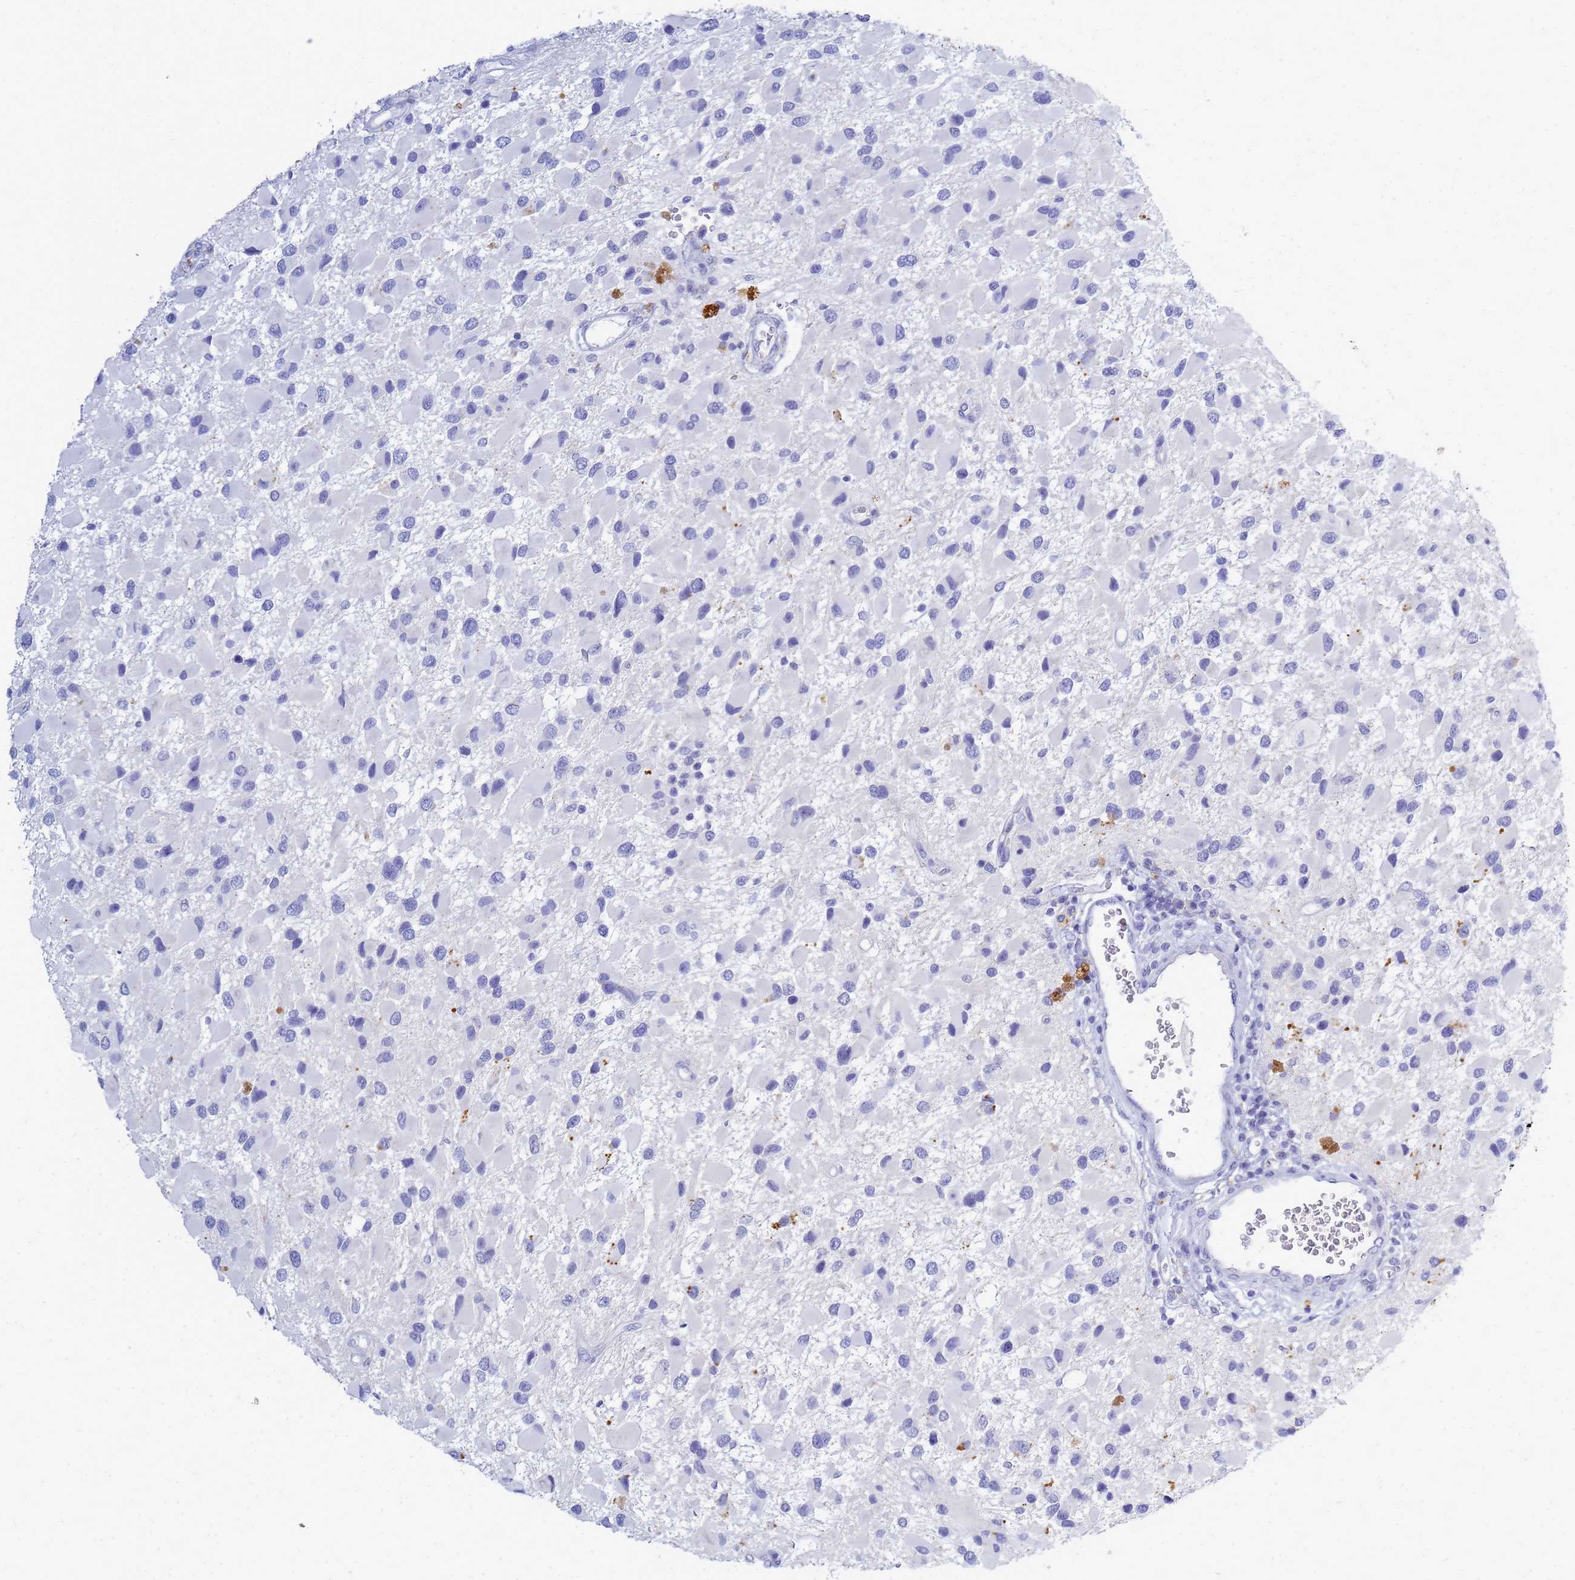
{"staining": {"intensity": "negative", "quantity": "none", "location": "none"}, "tissue": "glioma", "cell_type": "Tumor cells", "image_type": "cancer", "snomed": [{"axis": "morphology", "description": "Glioma, malignant, High grade"}, {"axis": "topography", "description": "Brain"}], "caption": "Tumor cells are negative for protein expression in human glioma.", "gene": "B3GNT8", "patient": {"sex": "male", "age": 53}}